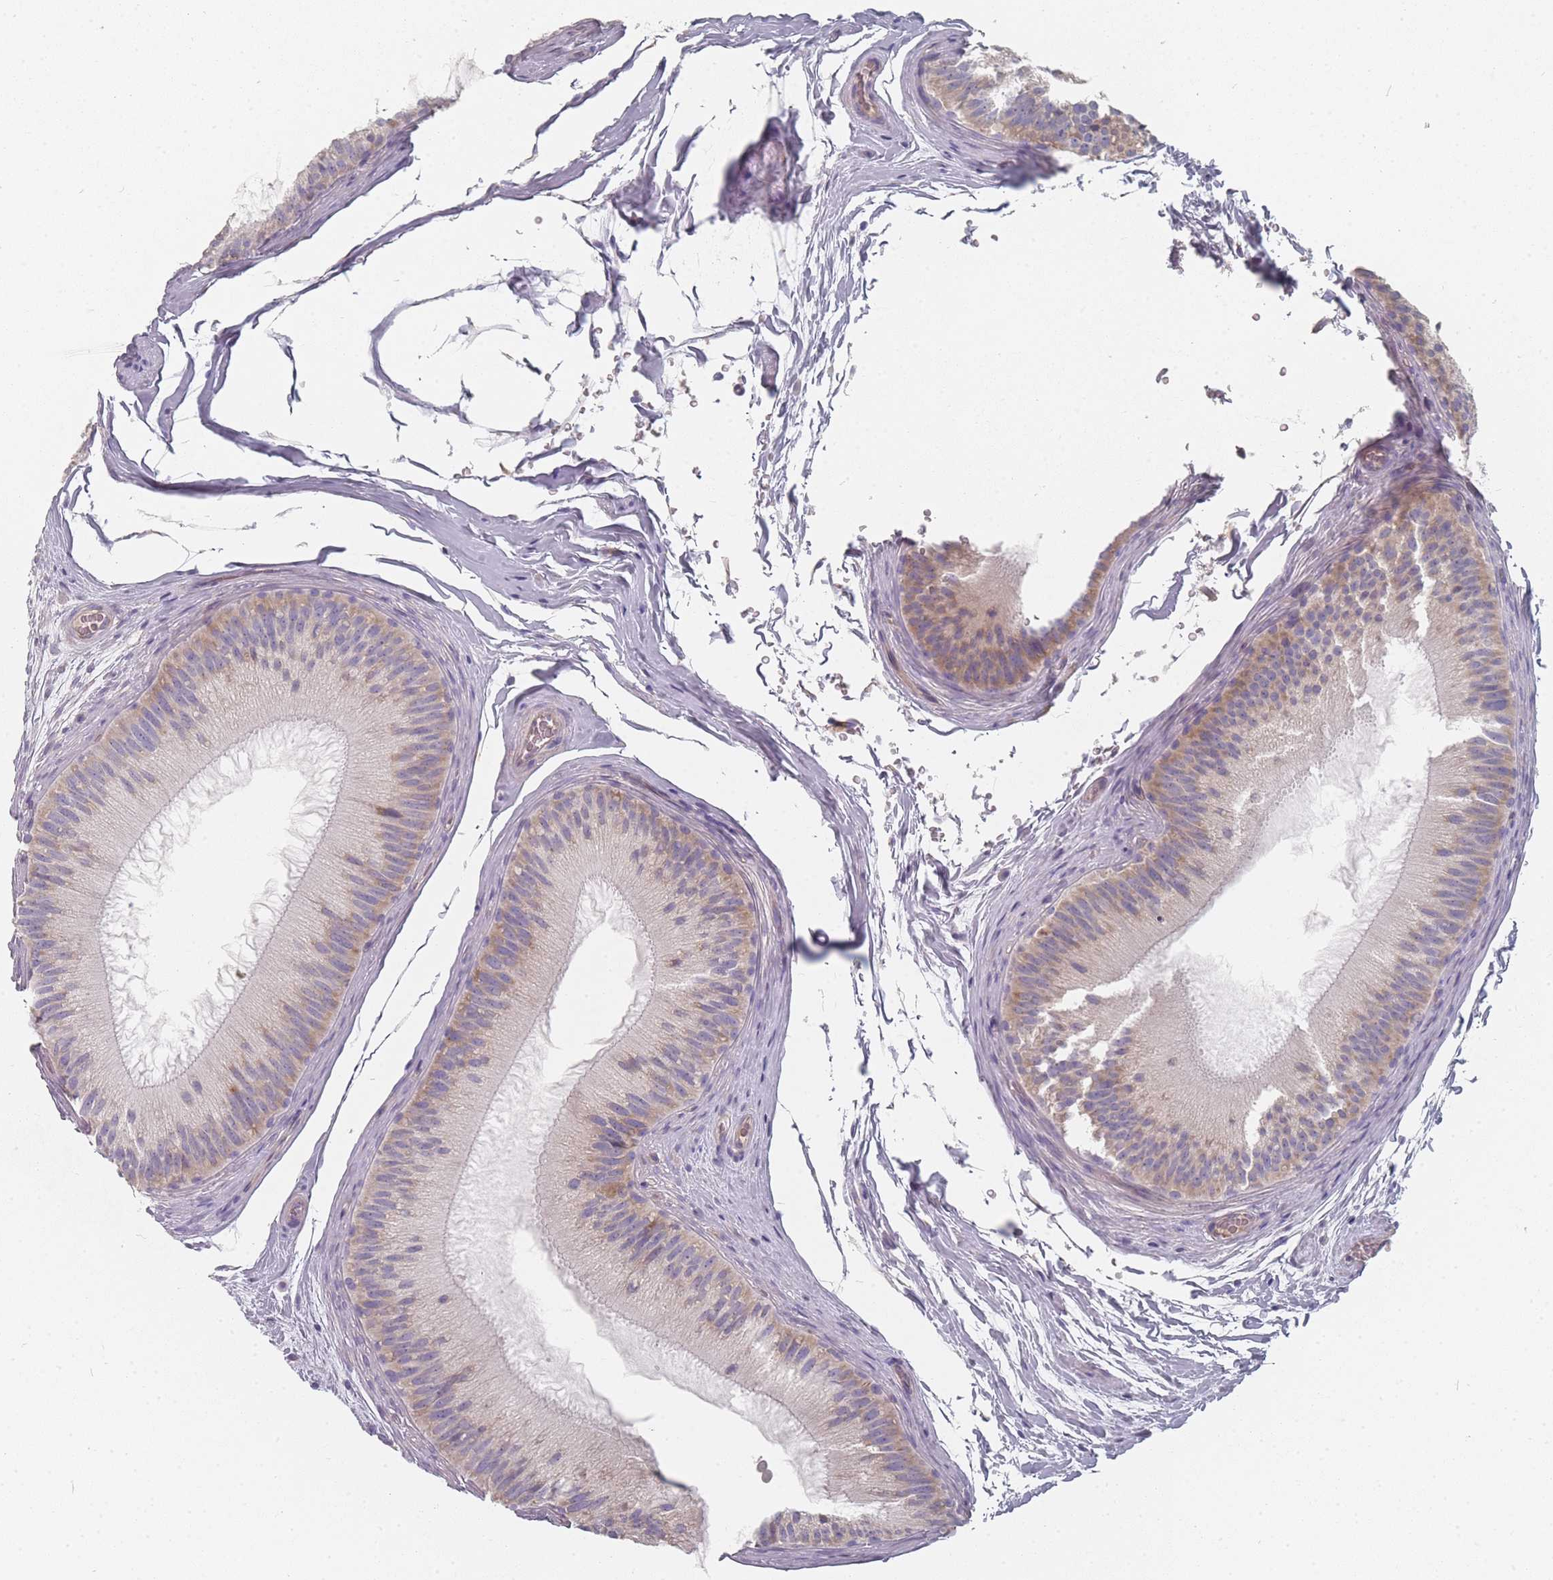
{"staining": {"intensity": "weak", "quantity": "<25%", "location": "cytoplasmic/membranous"}, "tissue": "epididymis", "cell_type": "Glandular cells", "image_type": "normal", "snomed": [{"axis": "morphology", "description": "Normal tissue, NOS"}, {"axis": "topography", "description": "Epididymis"}], "caption": "Immunohistochemistry (IHC) of unremarkable epididymis demonstrates no positivity in glandular cells.", "gene": "SLC35E4", "patient": {"sex": "male", "age": 45}}